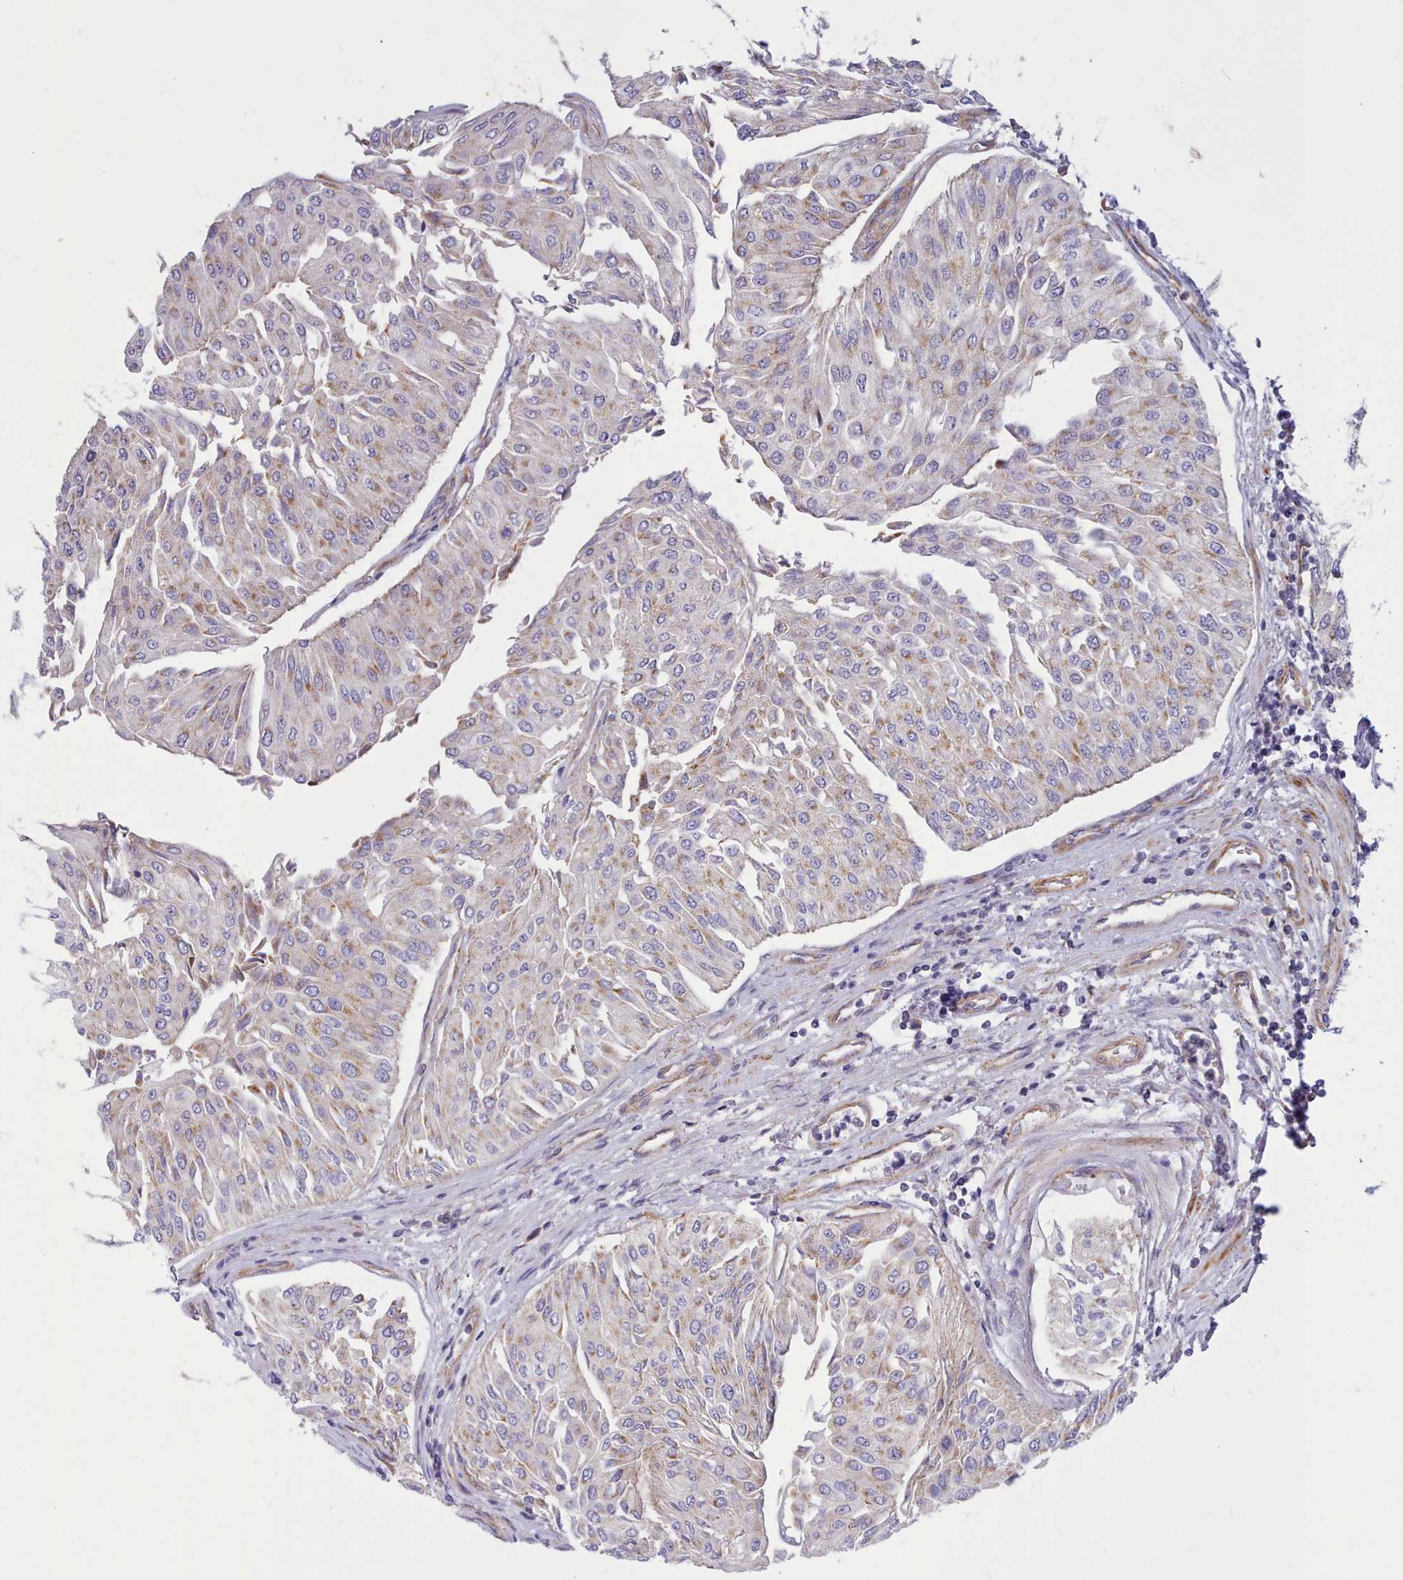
{"staining": {"intensity": "moderate", "quantity": ">75%", "location": "cytoplasmic/membranous"}, "tissue": "urothelial cancer", "cell_type": "Tumor cells", "image_type": "cancer", "snomed": [{"axis": "morphology", "description": "Urothelial carcinoma, Low grade"}, {"axis": "topography", "description": "Urinary bladder"}], "caption": "IHC (DAB (3,3'-diaminobenzidine)) staining of human urothelial cancer demonstrates moderate cytoplasmic/membranous protein positivity in approximately >75% of tumor cells.", "gene": "MRPL21", "patient": {"sex": "male", "age": 67}}